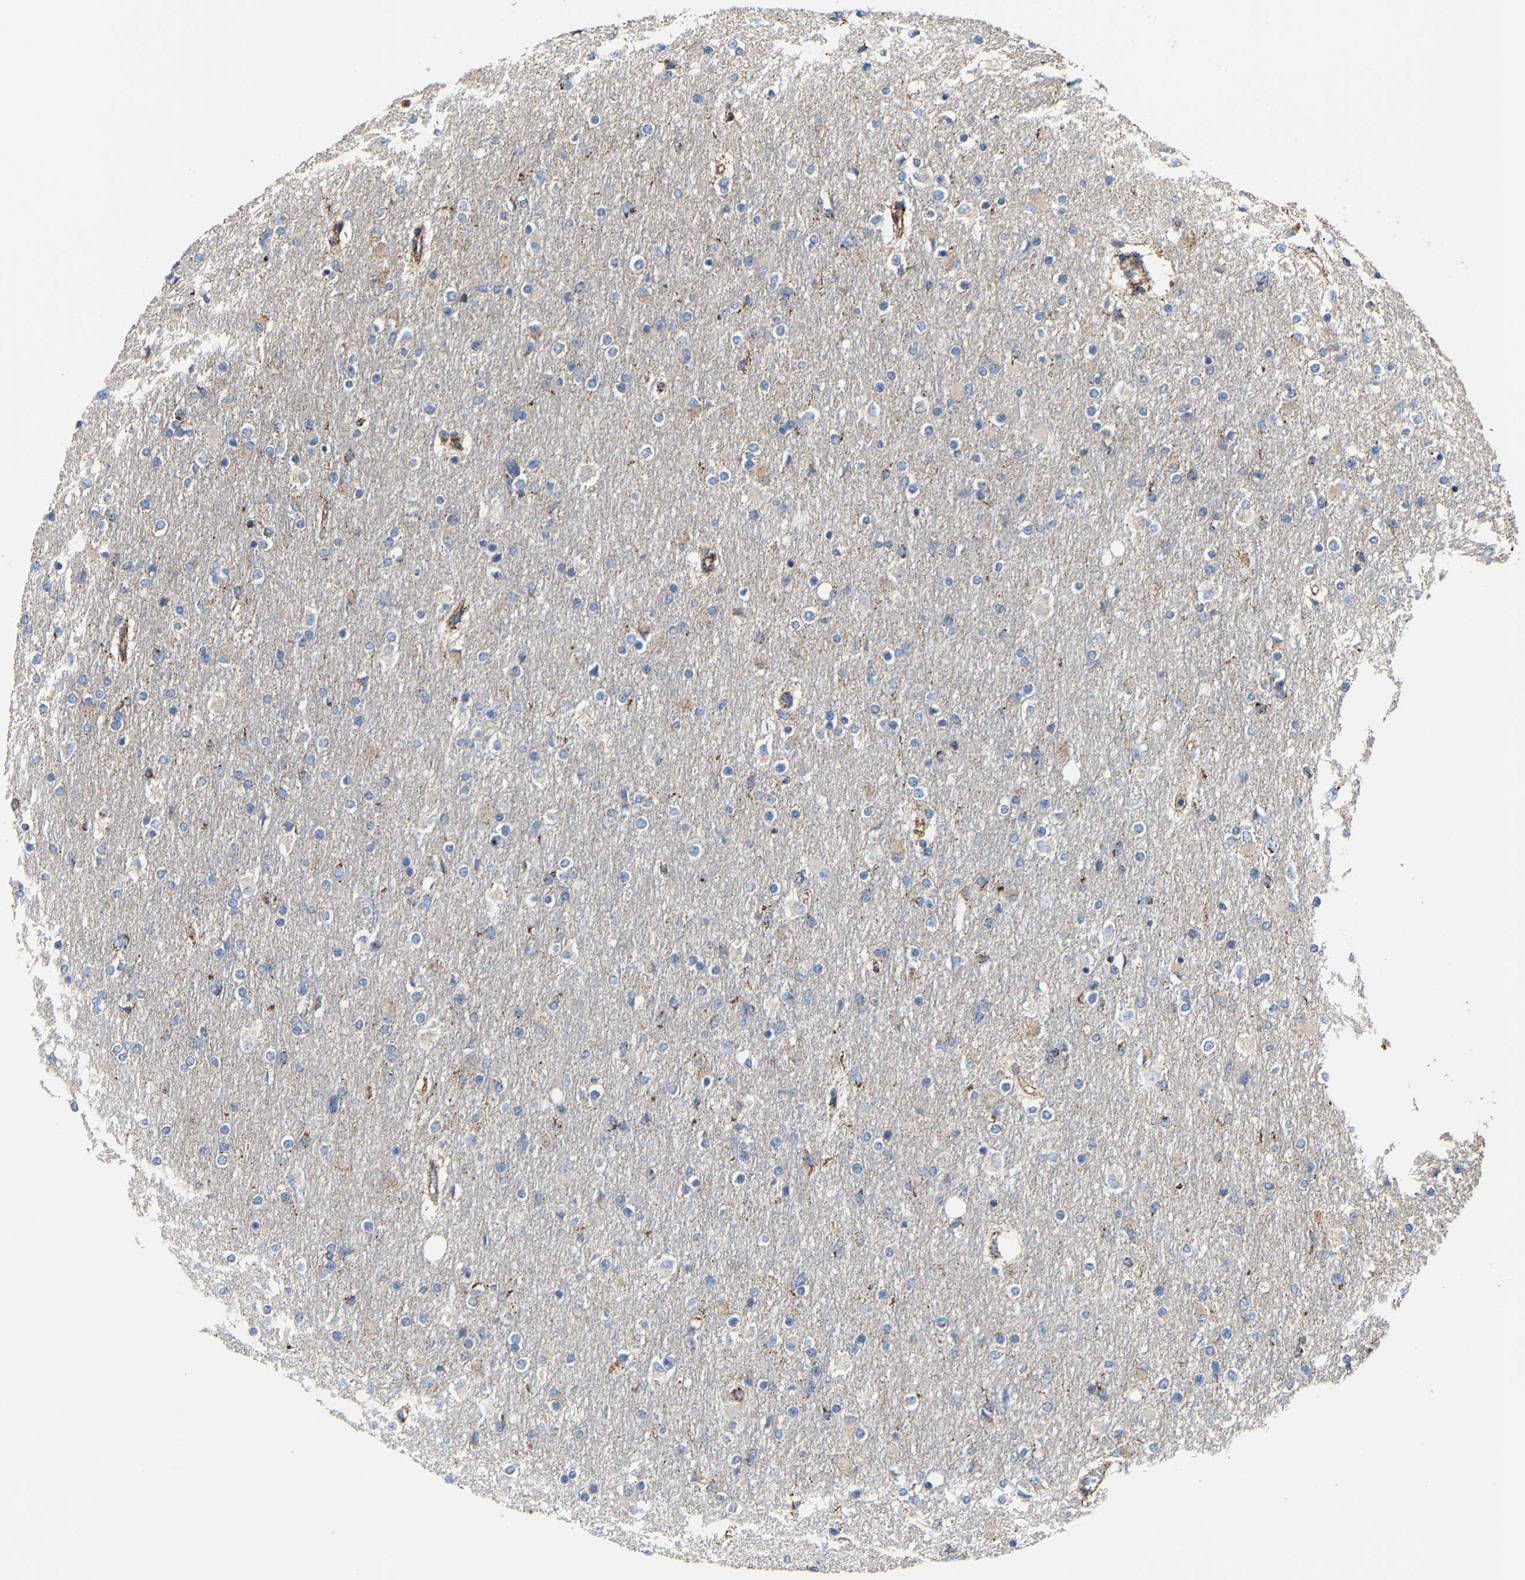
{"staining": {"intensity": "weak", "quantity": "<25%", "location": "cytoplasmic/membranous"}, "tissue": "glioma", "cell_type": "Tumor cells", "image_type": "cancer", "snomed": [{"axis": "morphology", "description": "Glioma, malignant, High grade"}, {"axis": "topography", "description": "Cerebral cortex"}], "caption": "Immunohistochemistry of human malignant high-grade glioma demonstrates no positivity in tumor cells.", "gene": "NDUFV3", "patient": {"sex": "female", "age": 36}}